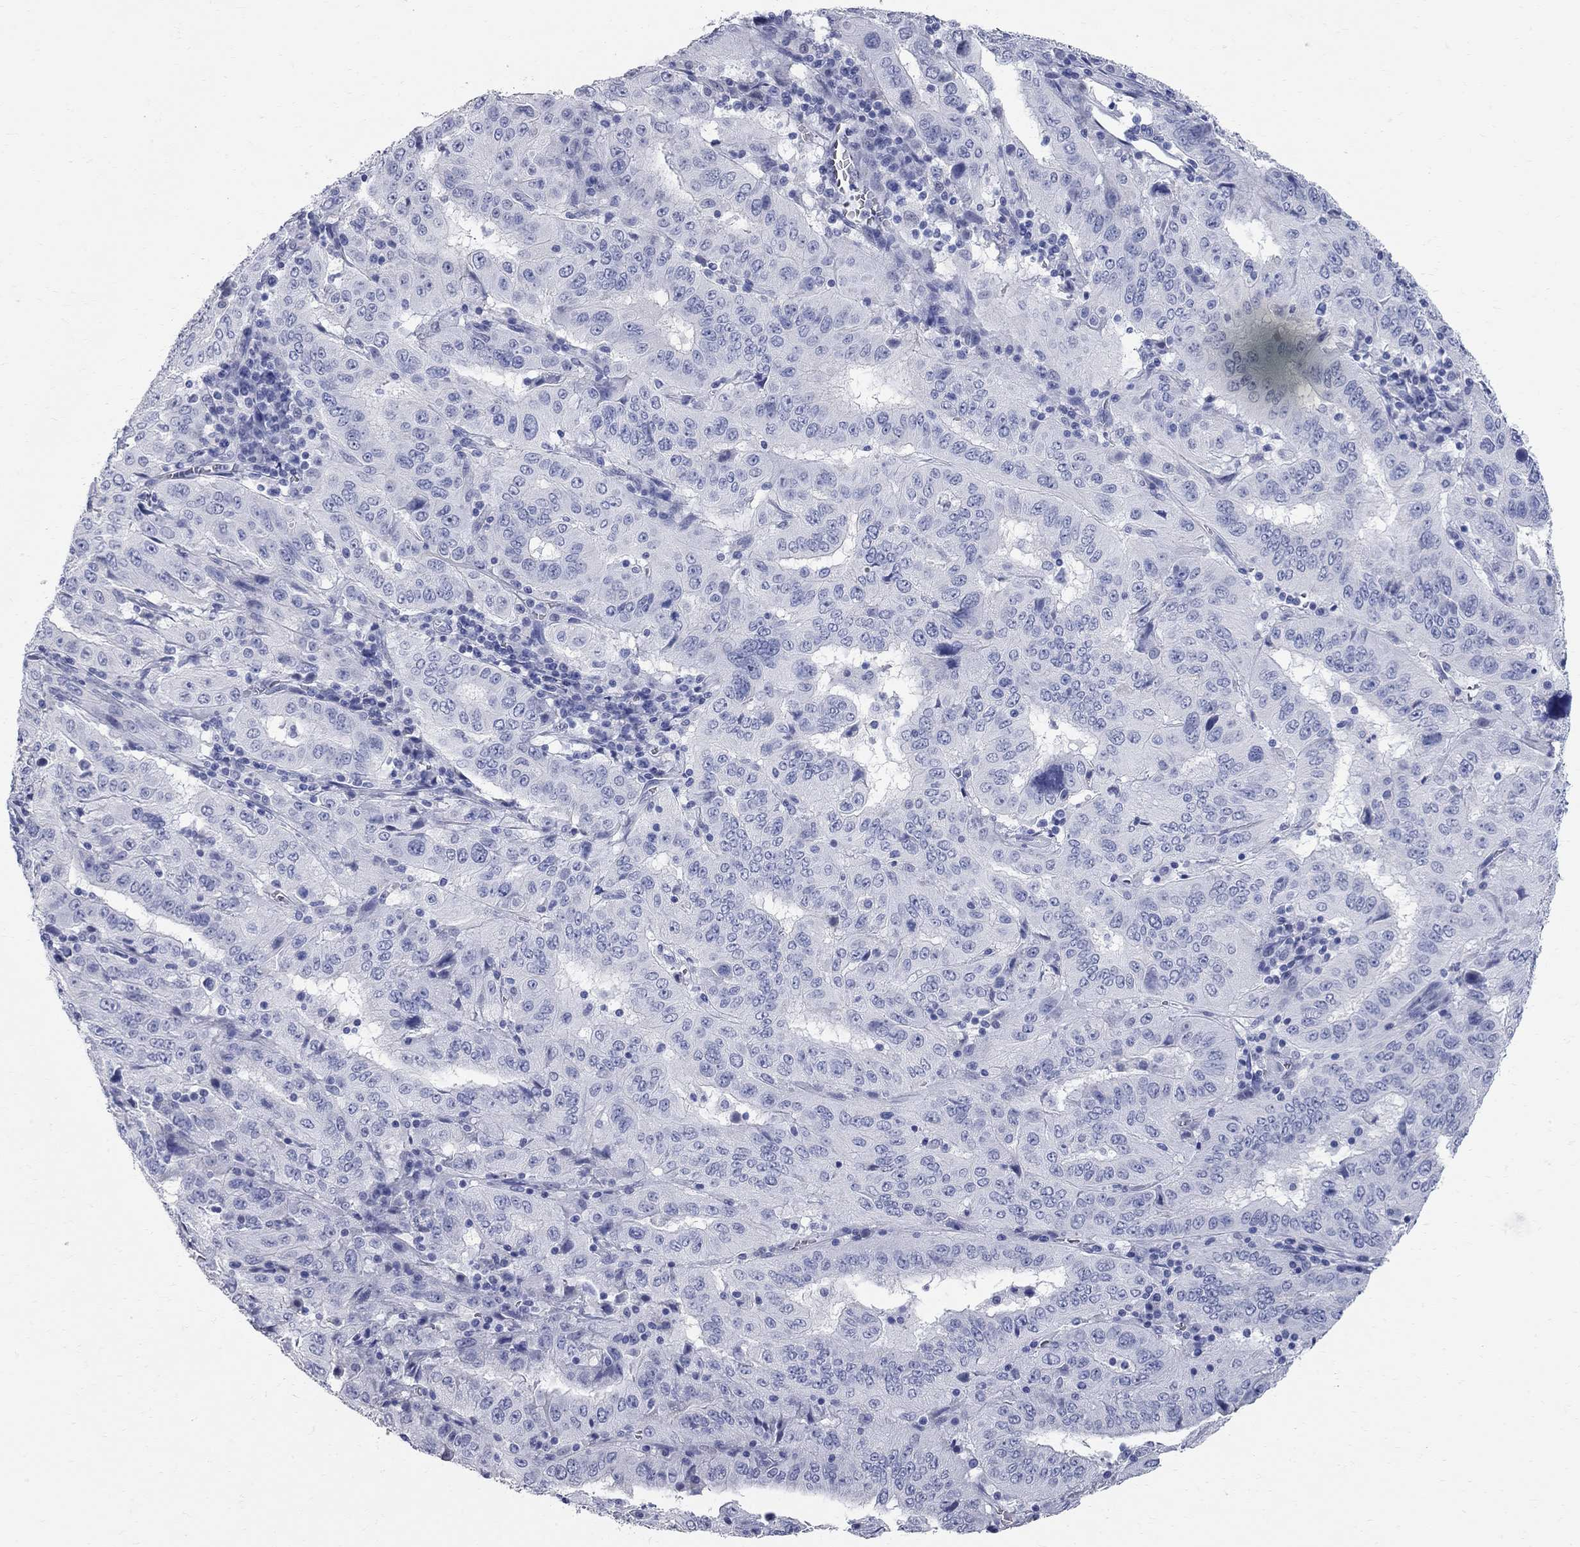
{"staining": {"intensity": "negative", "quantity": "none", "location": "none"}, "tissue": "pancreatic cancer", "cell_type": "Tumor cells", "image_type": "cancer", "snomed": [{"axis": "morphology", "description": "Adenocarcinoma, NOS"}, {"axis": "topography", "description": "Pancreas"}], "caption": "The micrograph exhibits no significant expression in tumor cells of pancreatic cancer (adenocarcinoma).", "gene": "BPIFB1", "patient": {"sex": "male", "age": 63}}